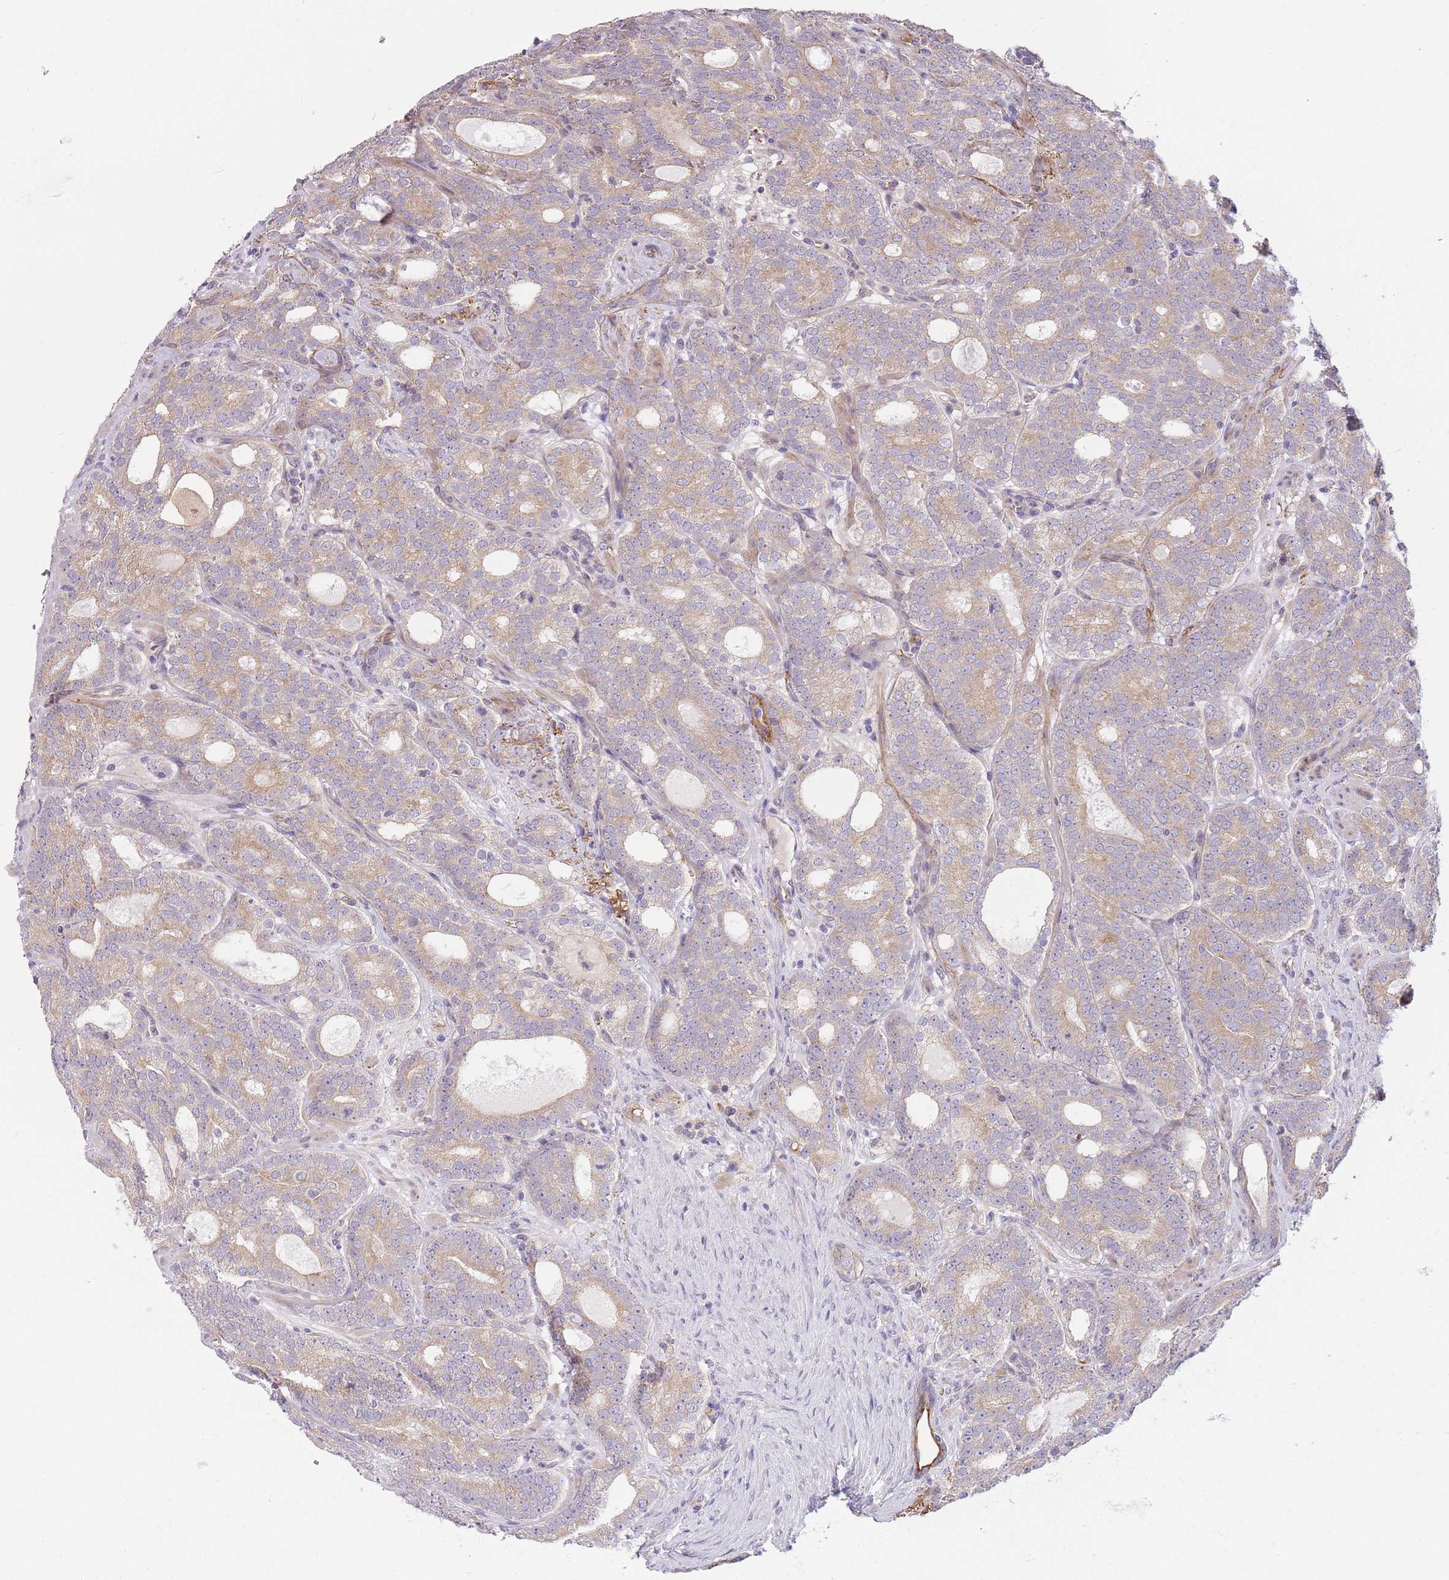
{"staining": {"intensity": "weak", "quantity": ">75%", "location": "cytoplasmic/membranous"}, "tissue": "prostate cancer", "cell_type": "Tumor cells", "image_type": "cancer", "snomed": [{"axis": "morphology", "description": "Adenocarcinoma, High grade"}, {"axis": "topography", "description": "Prostate"}], "caption": "Immunohistochemistry staining of high-grade adenocarcinoma (prostate), which demonstrates low levels of weak cytoplasmic/membranous expression in about >75% of tumor cells indicating weak cytoplasmic/membranous protein positivity. The staining was performed using DAB (brown) for protein detection and nuclei were counterstained in hematoxylin (blue).", "gene": "REV1", "patient": {"sex": "male", "age": 64}}